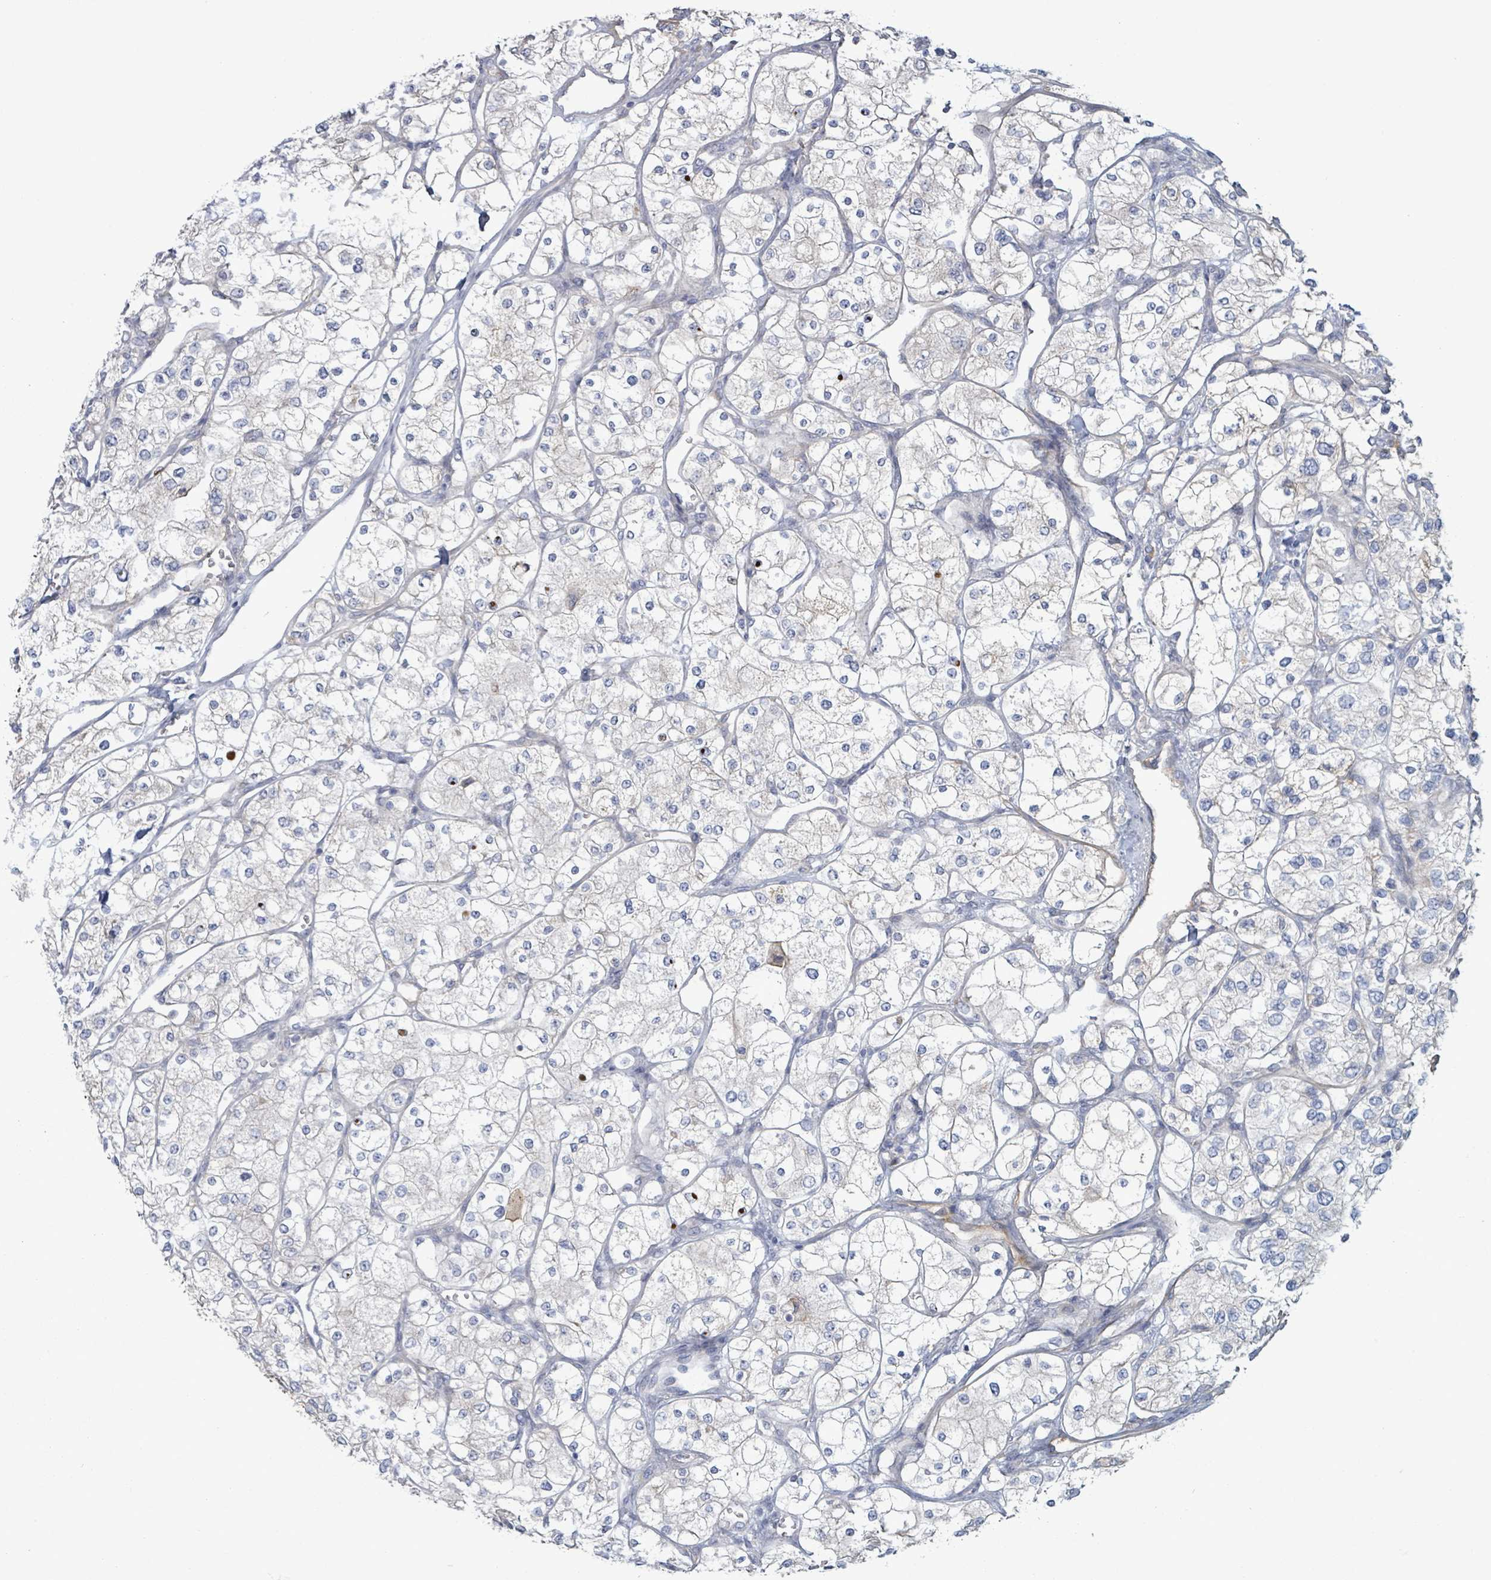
{"staining": {"intensity": "weak", "quantity": "<25%", "location": "cytoplasmic/membranous"}, "tissue": "renal cancer", "cell_type": "Tumor cells", "image_type": "cancer", "snomed": [{"axis": "morphology", "description": "Adenocarcinoma, NOS"}, {"axis": "topography", "description": "Kidney"}], "caption": "This is an immunohistochemistry (IHC) image of renal cancer. There is no positivity in tumor cells.", "gene": "COL13A1", "patient": {"sex": "male", "age": 80}}